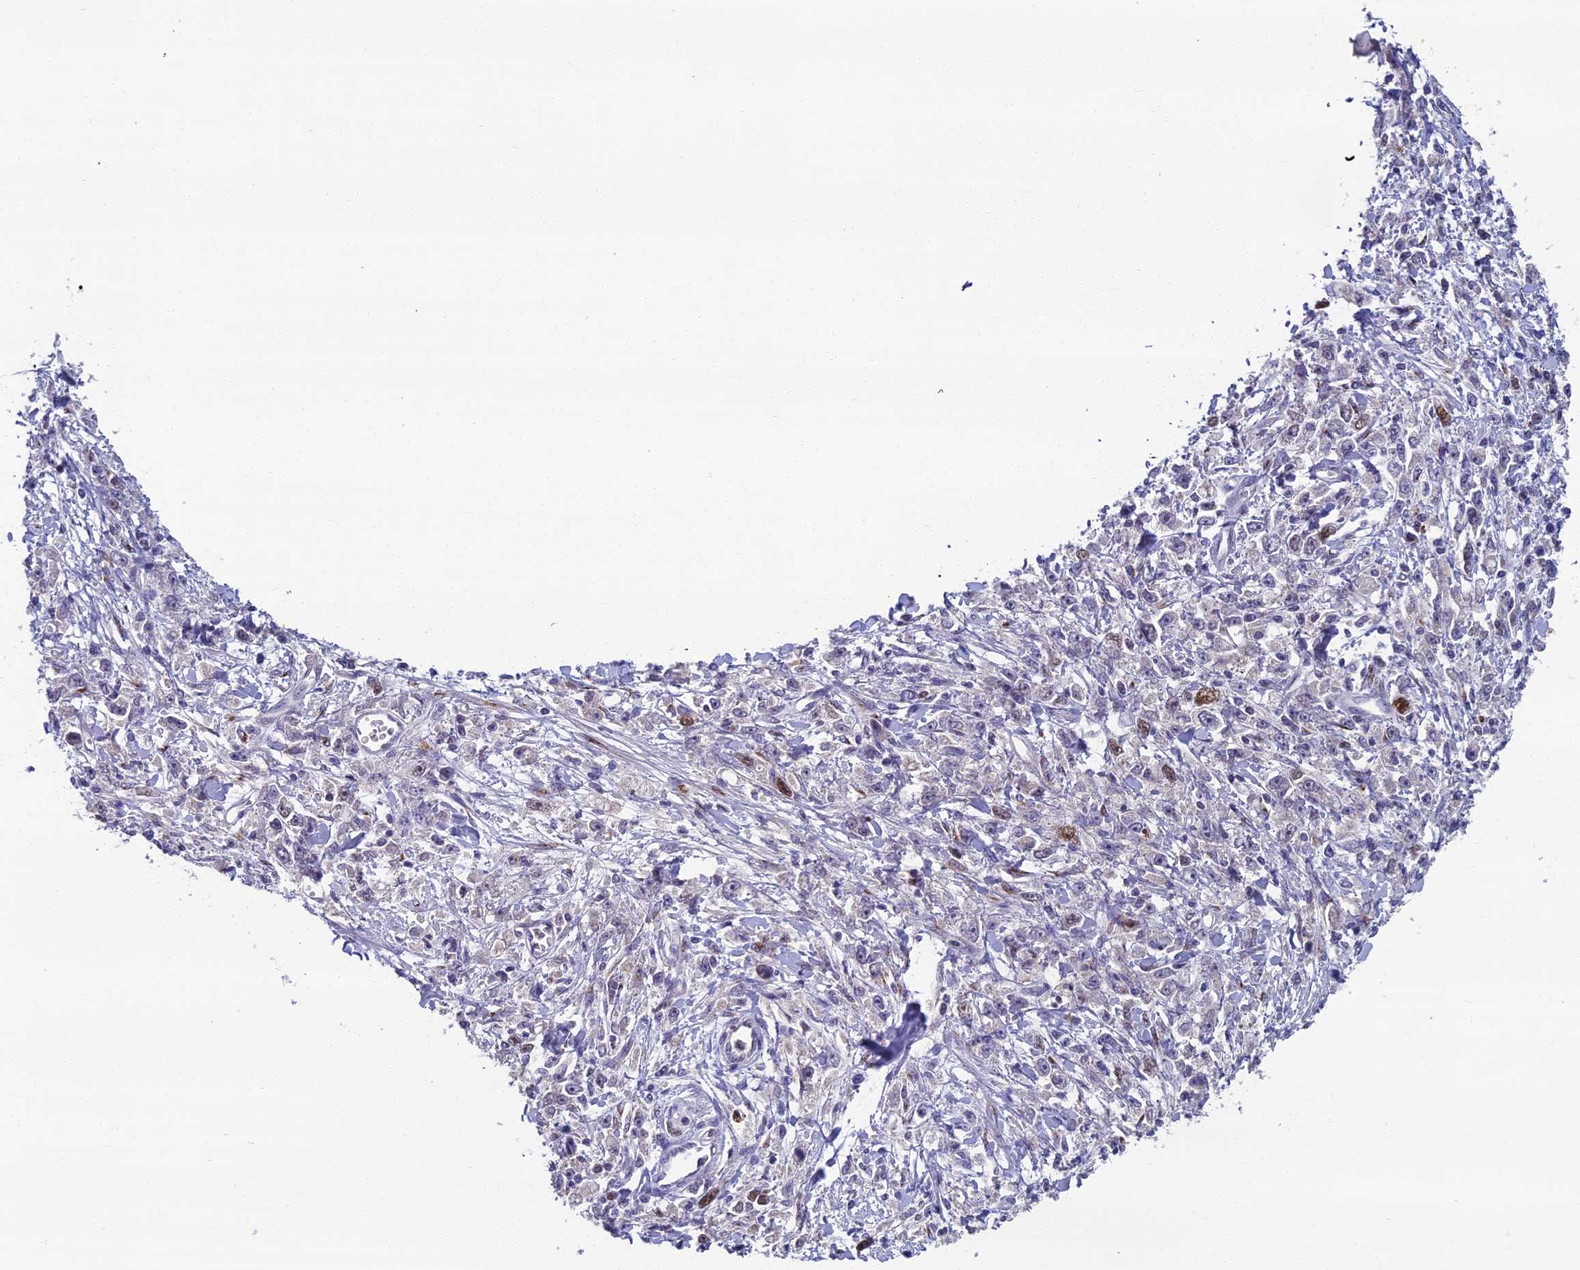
{"staining": {"intensity": "negative", "quantity": "none", "location": "none"}, "tissue": "stomach cancer", "cell_type": "Tumor cells", "image_type": "cancer", "snomed": [{"axis": "morphology", "description": "Adenocarcinoma, NOS"}, {"axis": "topography", "description": "Stomach"}], "caption": "A high-resolution photomicrograph shows immunohistochemistry staining of stomach cancer (adenocarcinoma), which exhibits no significant expression in tumor cells. (Stains: DAB (3,3'-diaminobenzidine) immunohistochemistry (IHC) with hematoxylin counter stain, Microscopy: brightfield microscopy at high magnification).", "gene": "LIG1", "patient": {"sex": "female", "age": 59}}